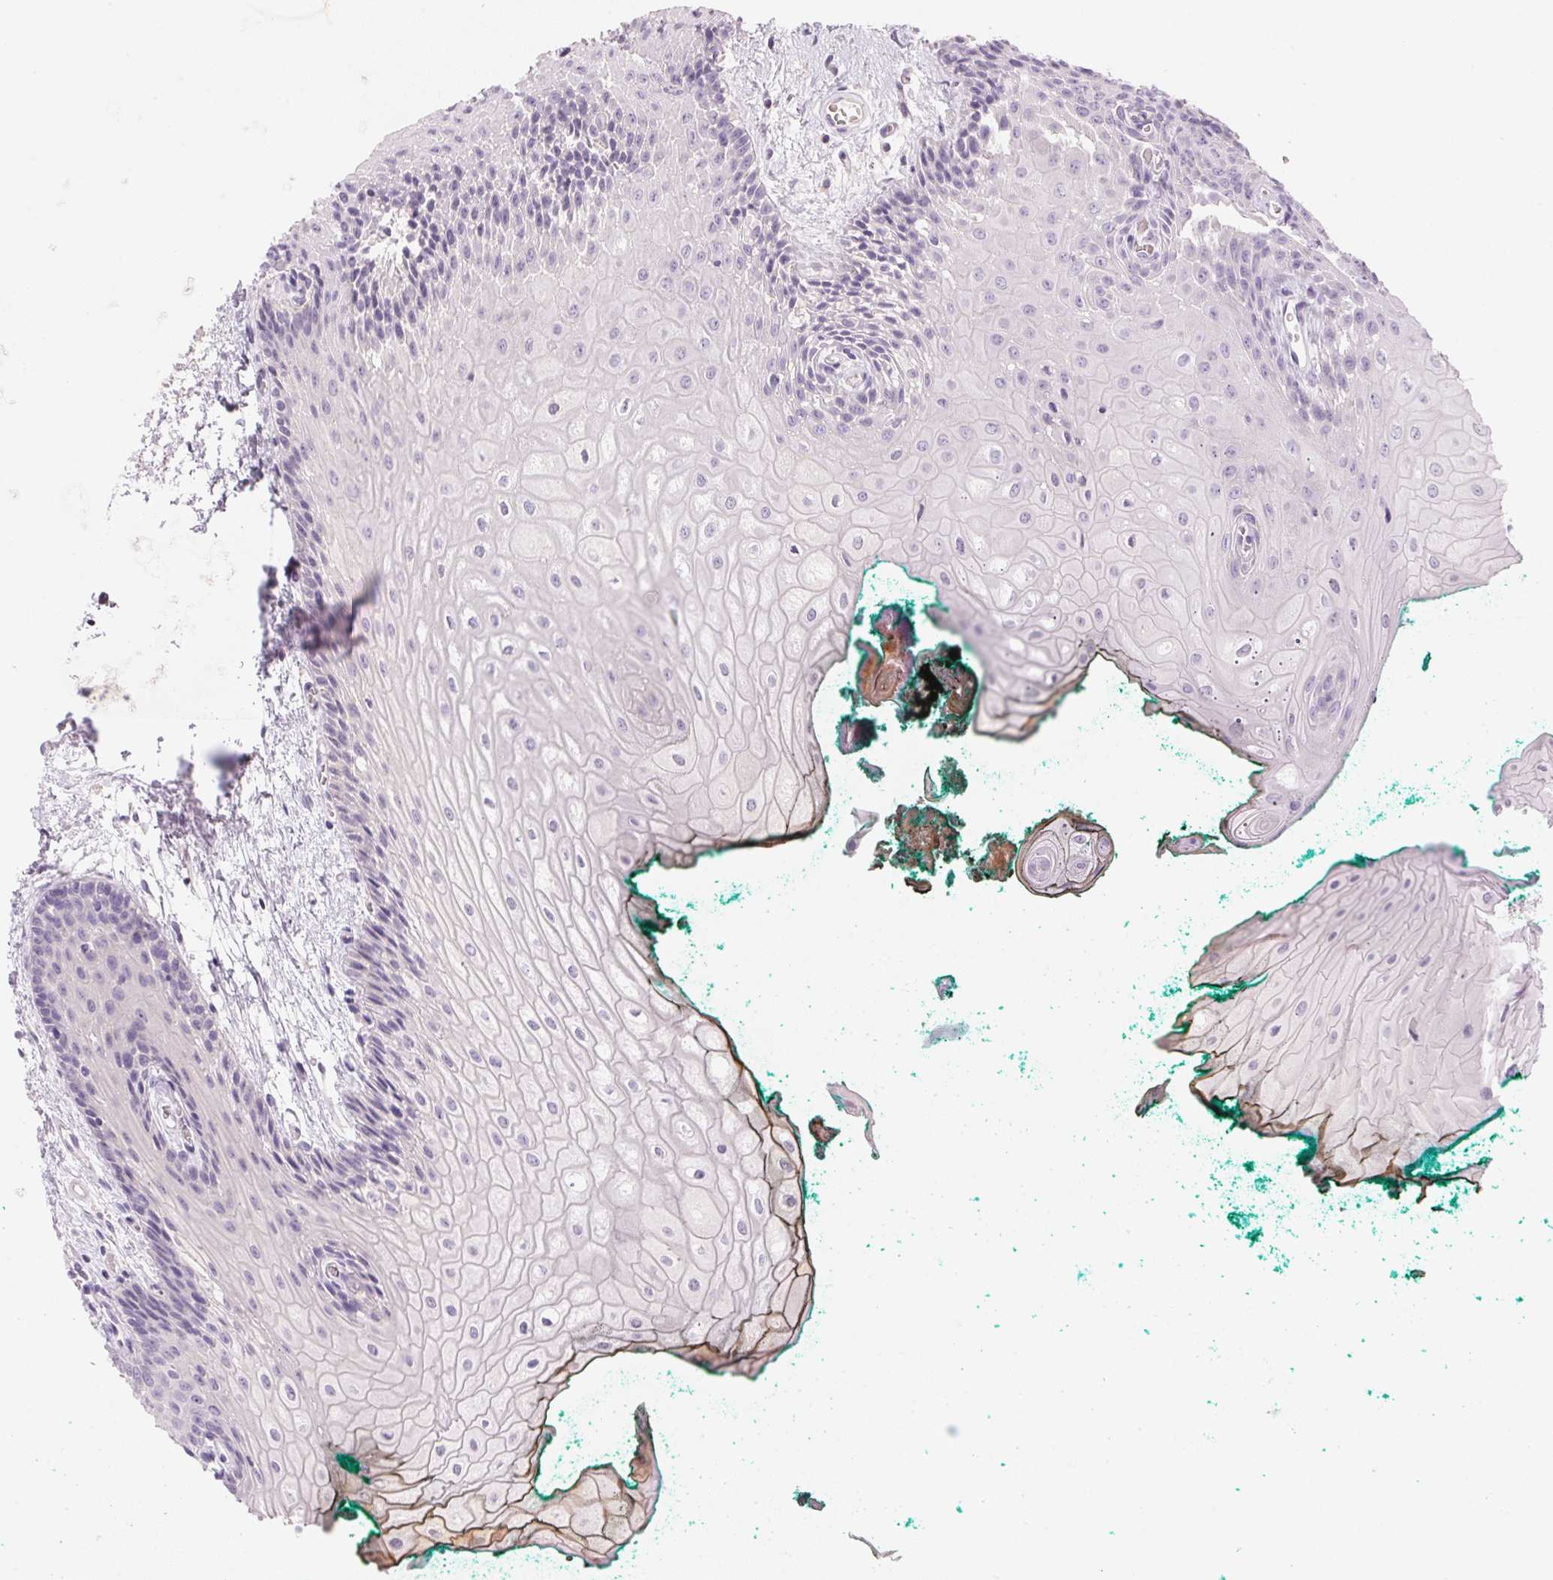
{"staining": {"intensity": "negative", "quantity": "none", "location": "none"}, "tissue": "oral mucosa", "cell_type": "Squamous epithelial cells", "image_type": "normal", "snomed": [{"axis": "morphology", "description": "Normal tissue, NOS"}, {"axis": "topography", "description": "Oral tissue"}], "caption": "Human oral mucosa stained for a protein using immunohistochemistry exhibits no staining in squamous epithelial cells.", "gene": "HSD17B2", "patient": {"sex": "female", "age": 68}}